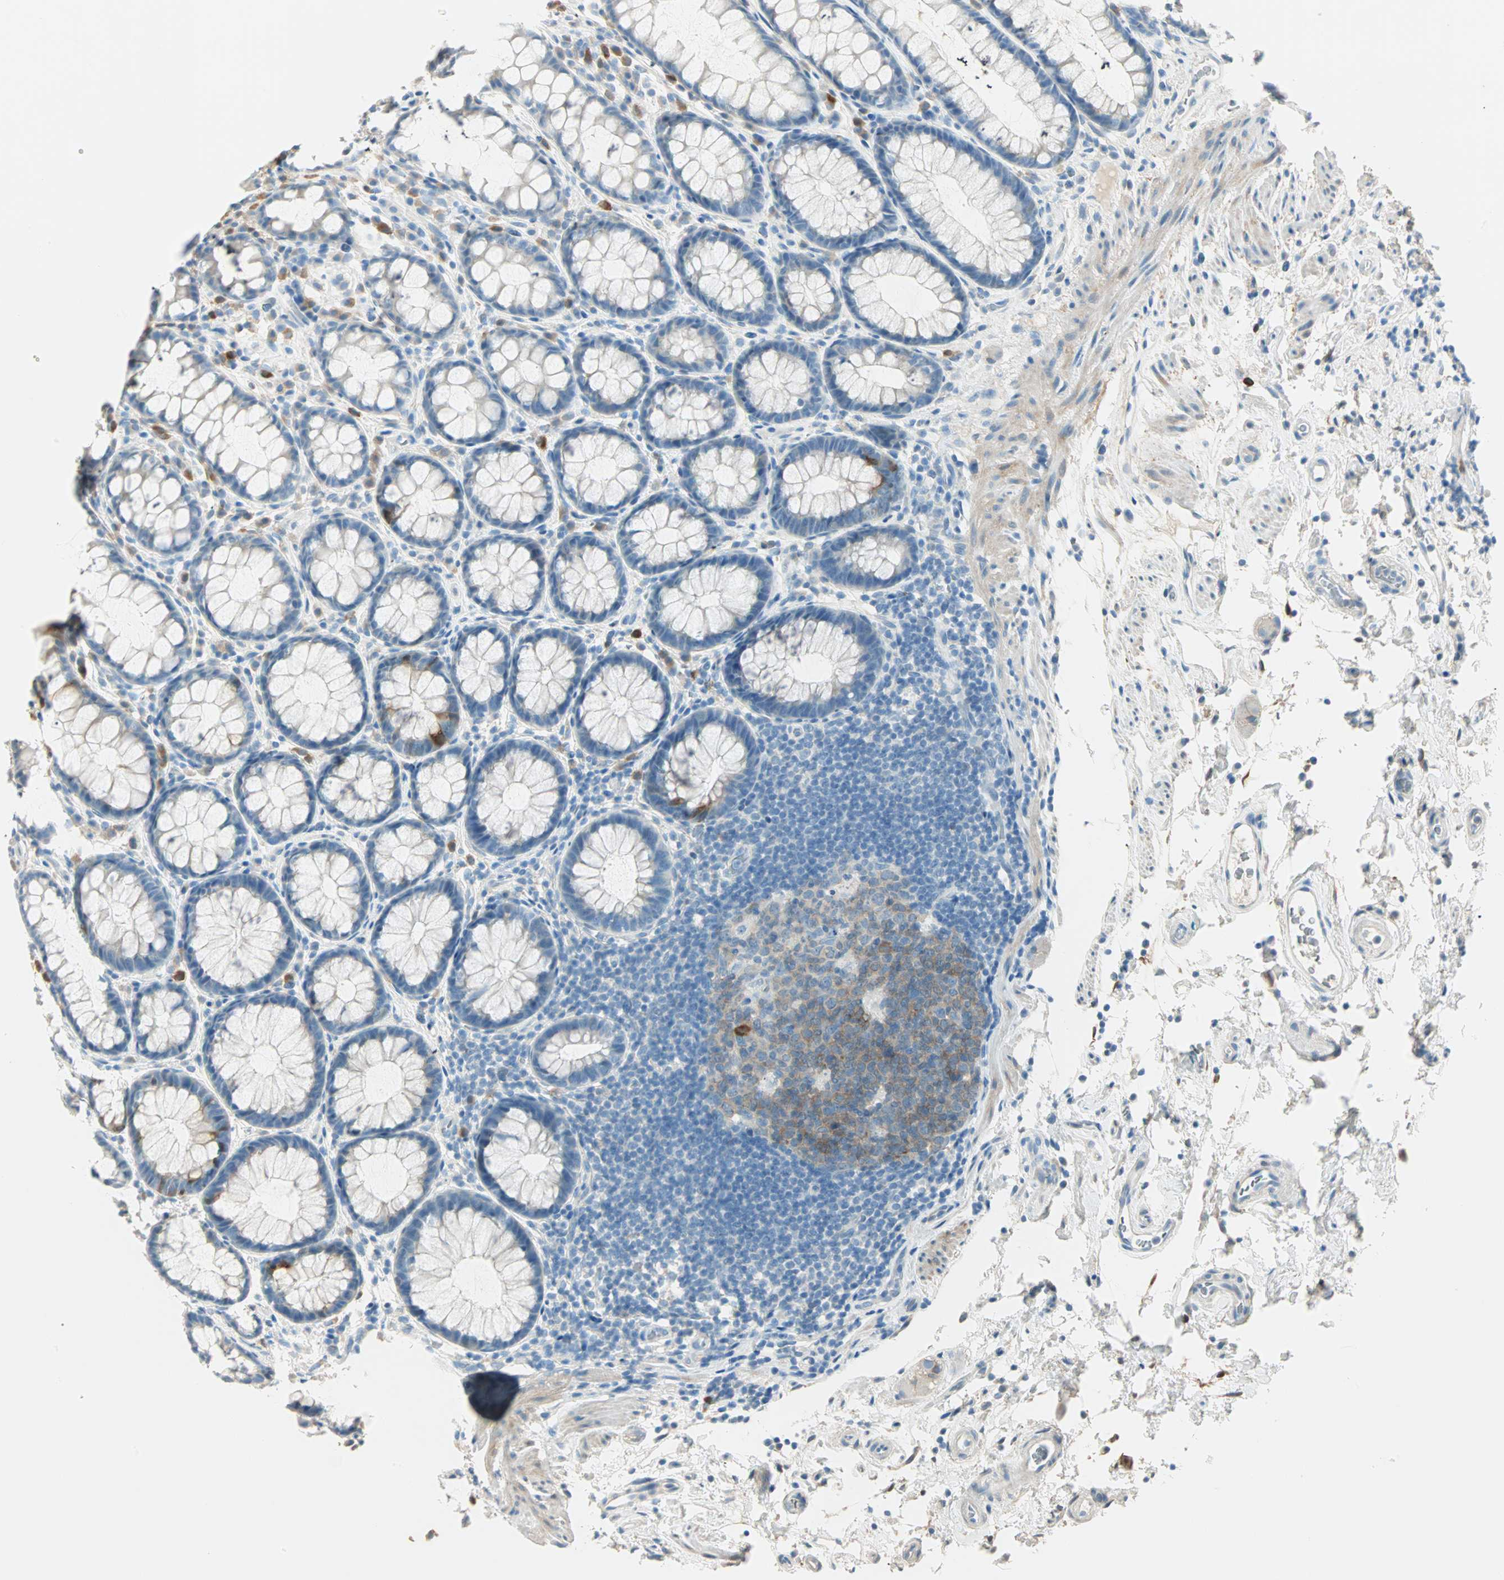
{"staining": {"intensity": "negative", "quantity": "none", "location": "none"}, "tissue": "rectum", "cell_type": "Glandular cells", "image_type": "normal", "snomed": [{"axis": "morphology", "description": "Normal tissue, NOS"}, {"axis": "topography", "description": "Rectum"}], "caption": "Immunohistochemical staining of unremarkable human rectum displays no significant staining in glandular cells. The staining was performed using DAB to visualize the protein expression in brown, while the nuclei were stained in blue with hematoxylin (Magnification: 20x).", "gene": "ATF6", "patient": {"sex": "male", "age": 92}}